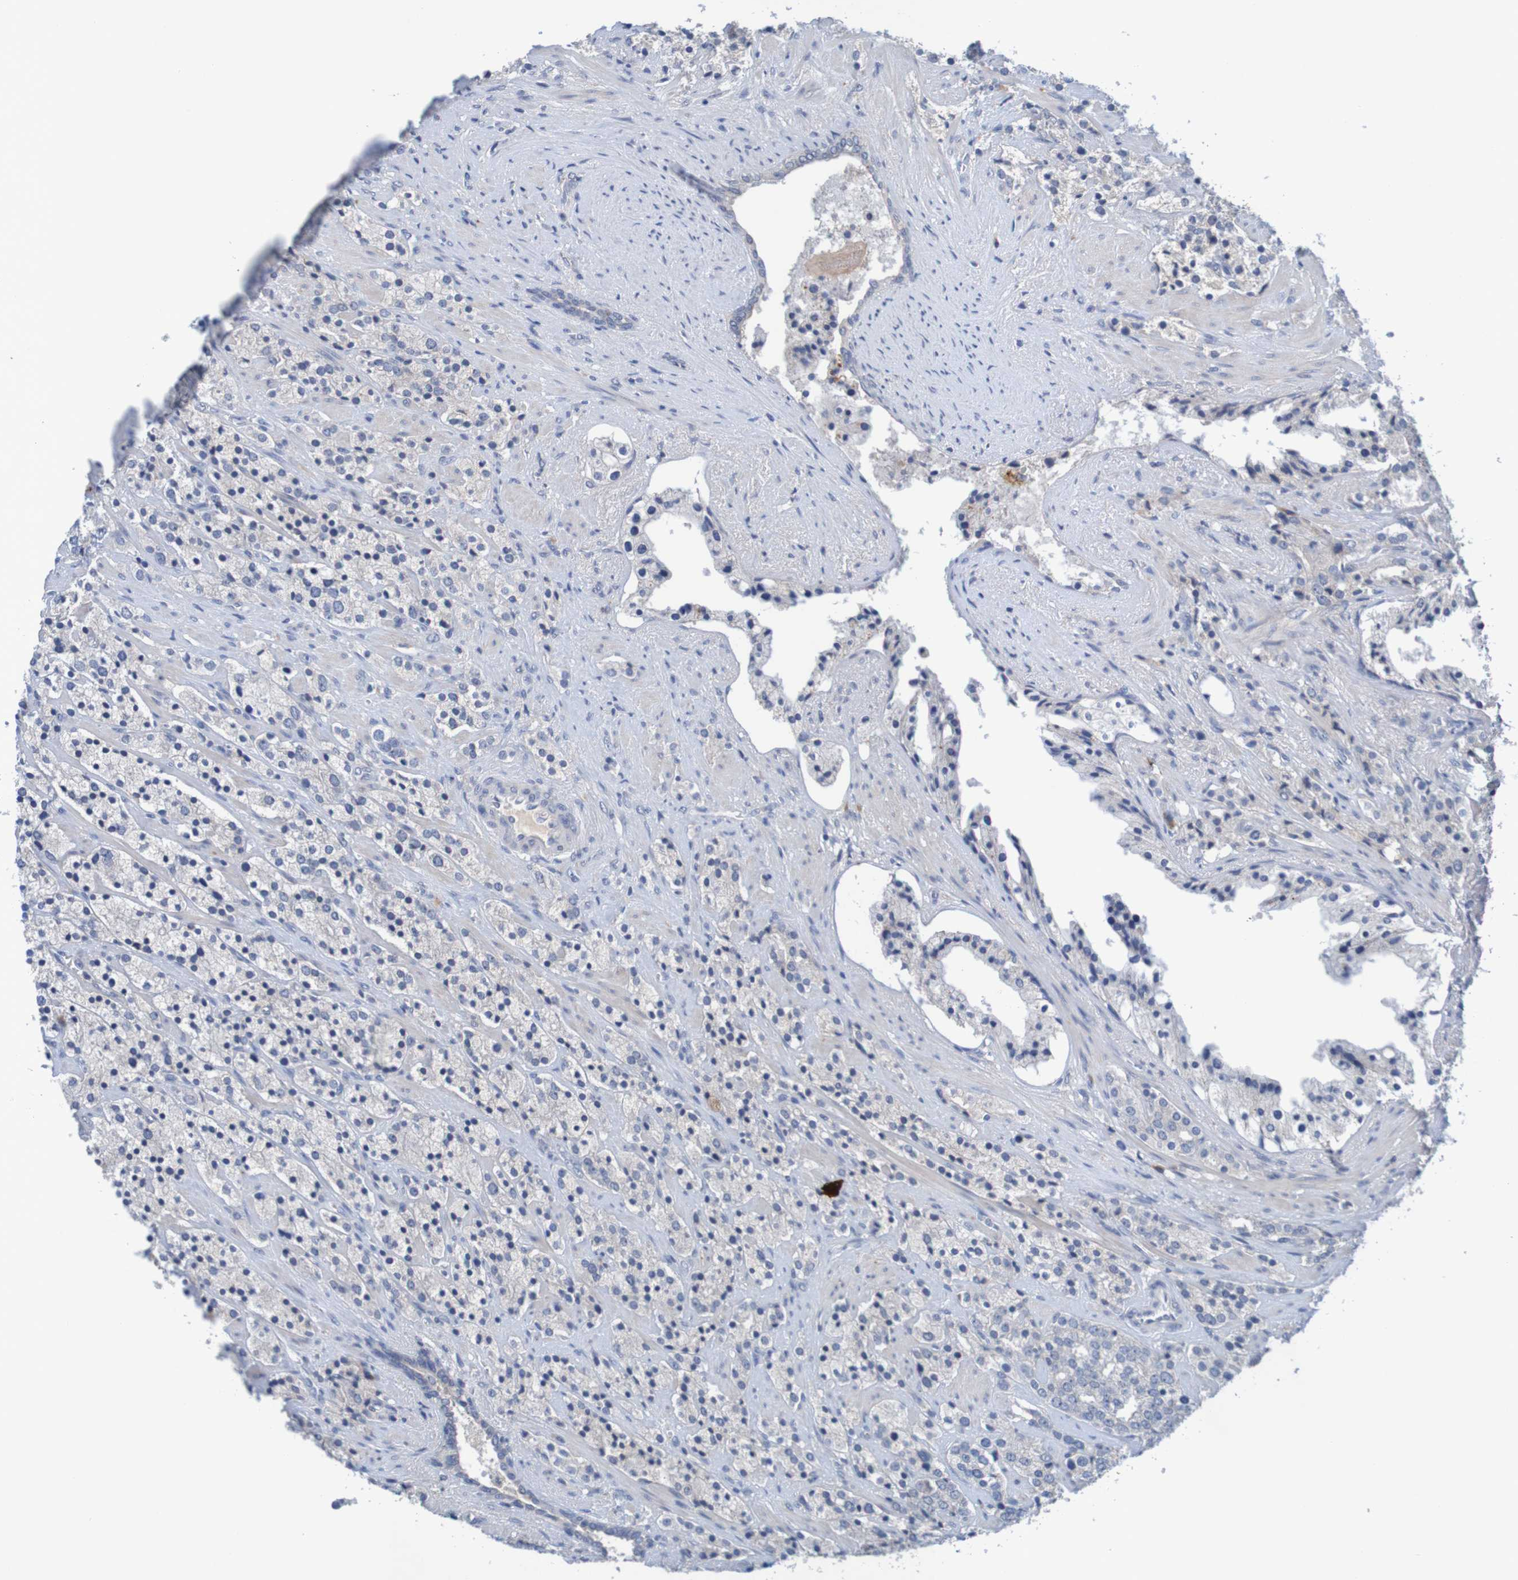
{"staining": {"intensity": "weak", "quantity": "<25%", "location": "cytoplasmic/membranous"}, "tissue": "prostate cancer", "cell_type": "Tumor cells", "image_type": "cancer", "snomed": [{"axis": "morphology", "description": "Adenocarcinoma, High grade"}, {"axis": "topography", "description": "Prostate"}], "caption": "This histopathology image is of high-grade adenocarcinoma (prostate) stained with immunohistochemistry (IHC) to label a protein in brown with the nuclei are counter-stained blue. There is no expression in tumor cells. The staining is performed using DAB brown chromogen with nuclei counter-stained in using hematoxylin.", "gene": "LTA", "patient": {"sex": "male", "age": 71}}